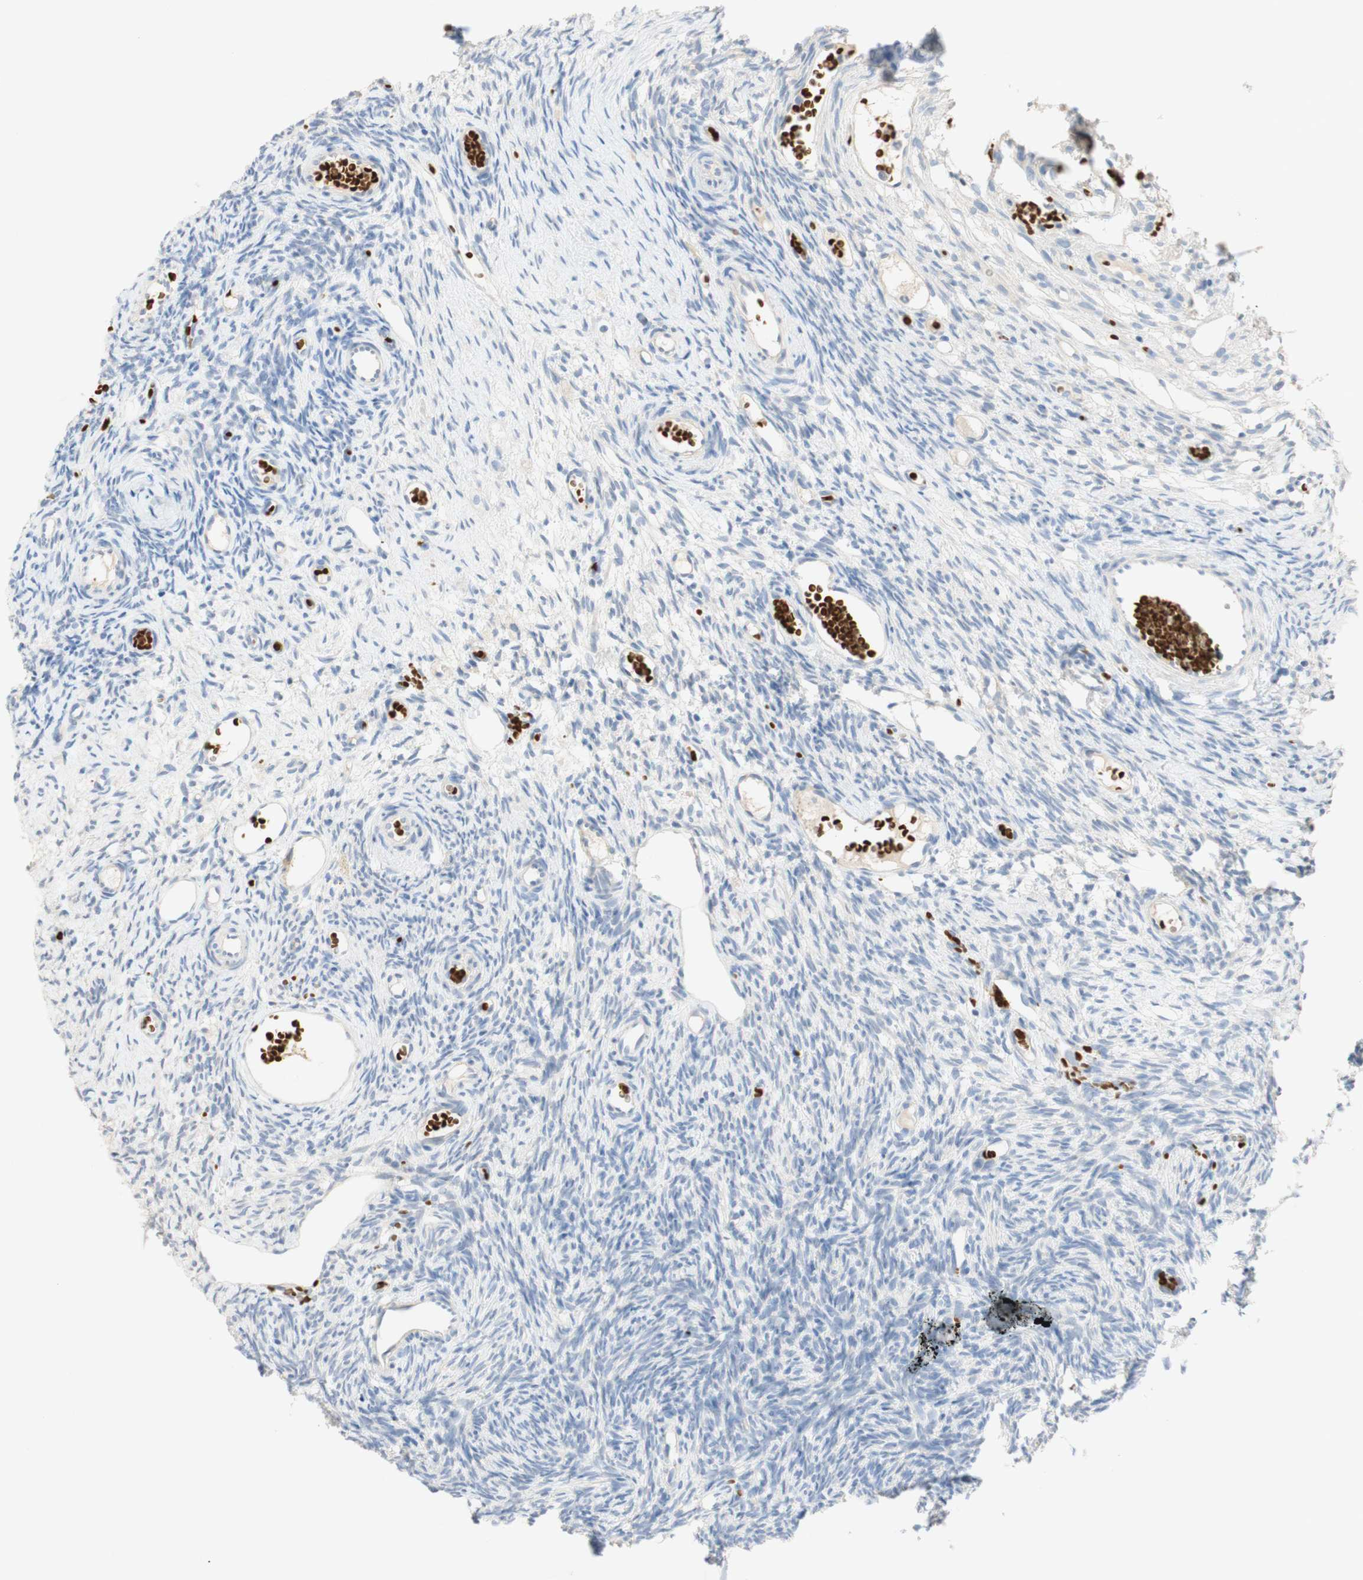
{"staining": {"intensity": "negative", "quantity": "none", "location": "none"}, "tissue": "ovary", "cell_type": "Ovarian stroma cells", "image_type": "normal", "snomed": [{"axis": "morphology", "description": "Normal tissue, NOS"}, {"axis": "topography", "description": "Ovary"}], "caption": "Ovarian stroma cells show no significant positivity in unremarkable ovary. (DAB (3,3'-diaminobenzidine) immunohistochemistry visualized using brightfield microscopy, high magnification).", "gene": "EPO", "patient": {"sex": "female", "age": 35}}